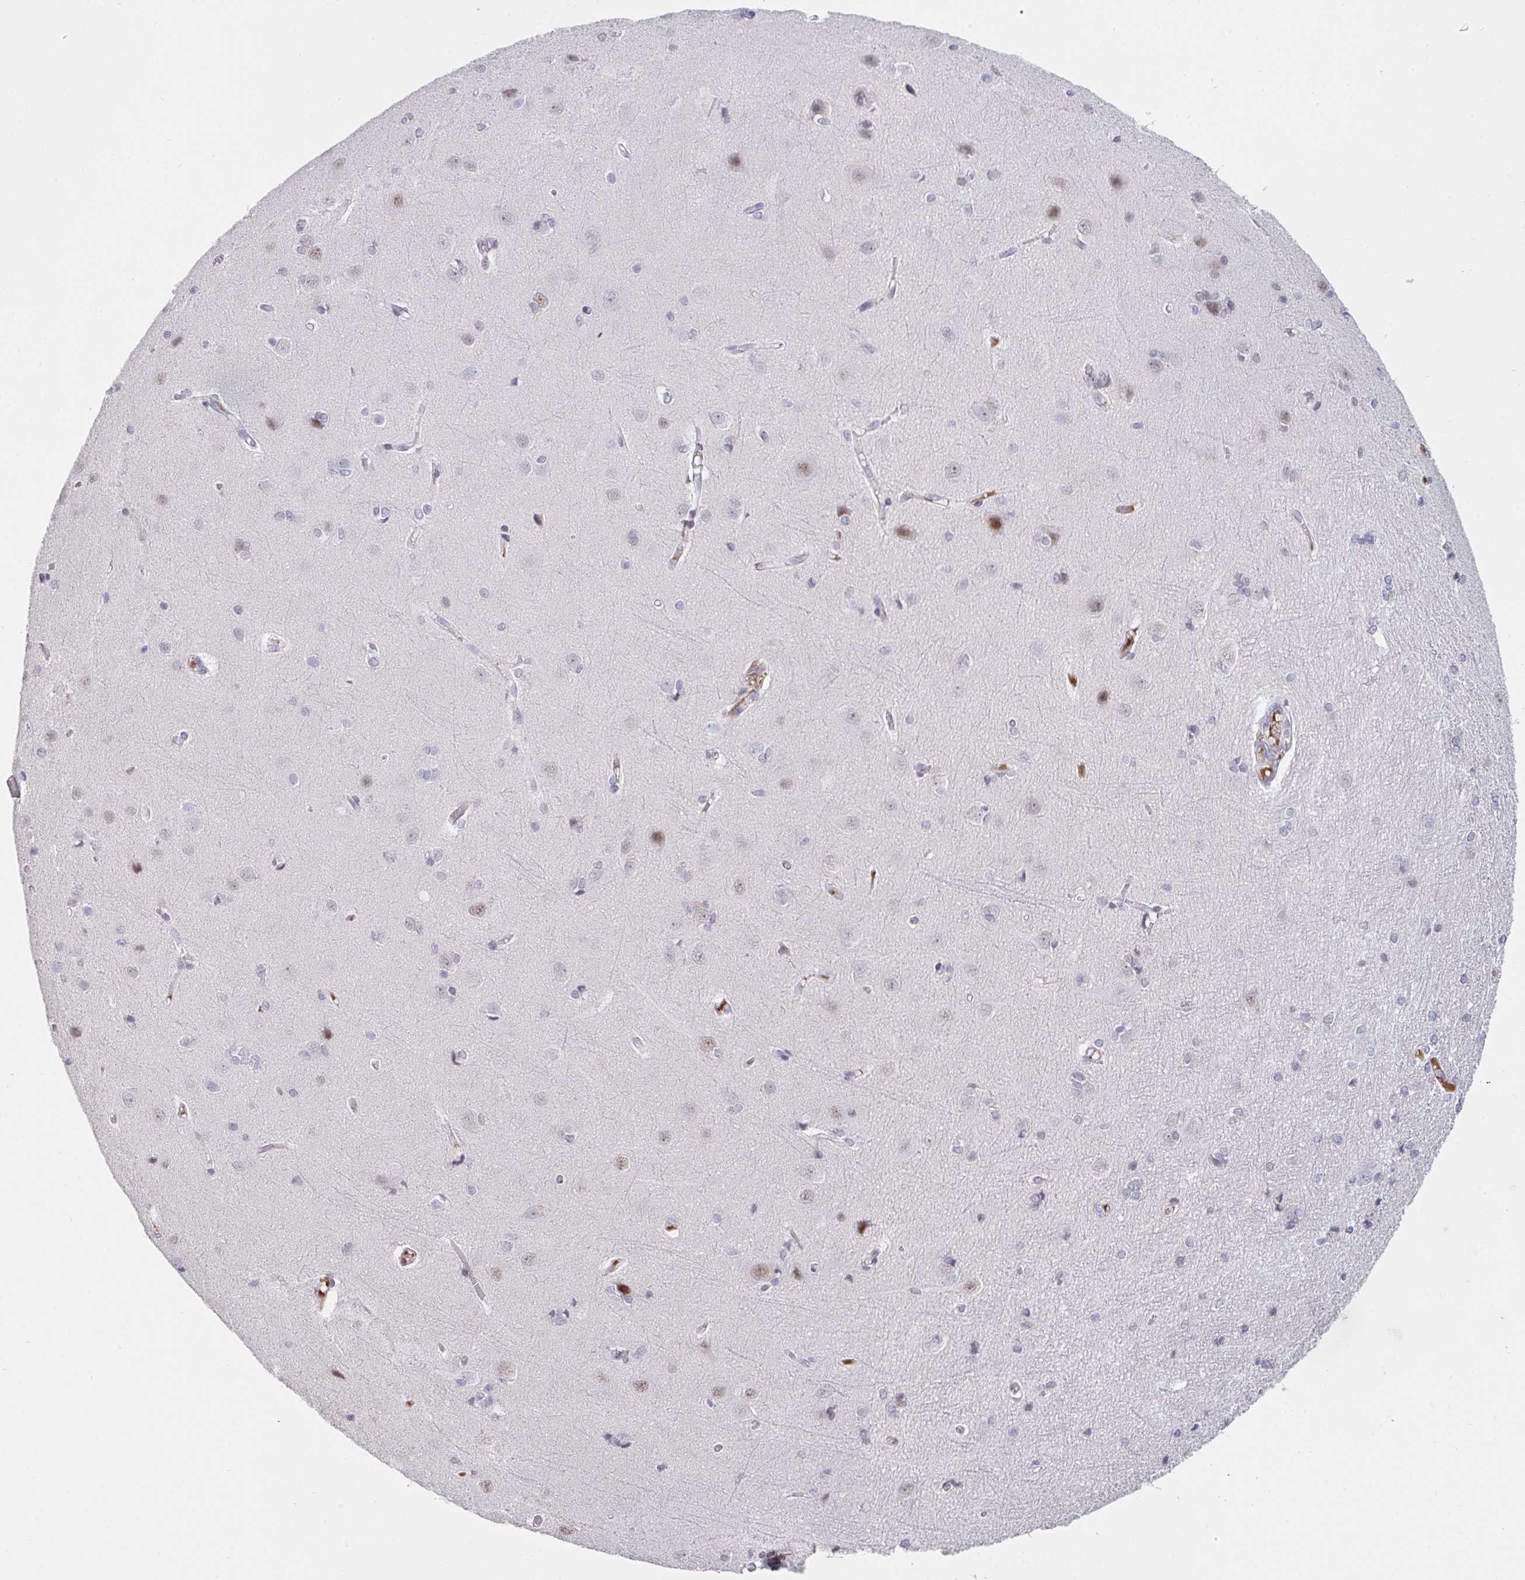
{"staining": {"intensity": "negative", "quantity": "none", "location": "none"}, "tissue": "cerebral cortex", "cell_type": "Endothelial cells", "image_type": "normal", "snomed": [{"axis": "morphology", "description": "Normal tissue, NOS"}, {"axis": "topography", "description": "Cerebral cortex"}], "caption": "A photomicrograph of cerebral cortex stained for a protein shows no brown staining in endothelial cells.", "gene": "DSCAML1", "patient": {"sex": "male", "age": 37}}